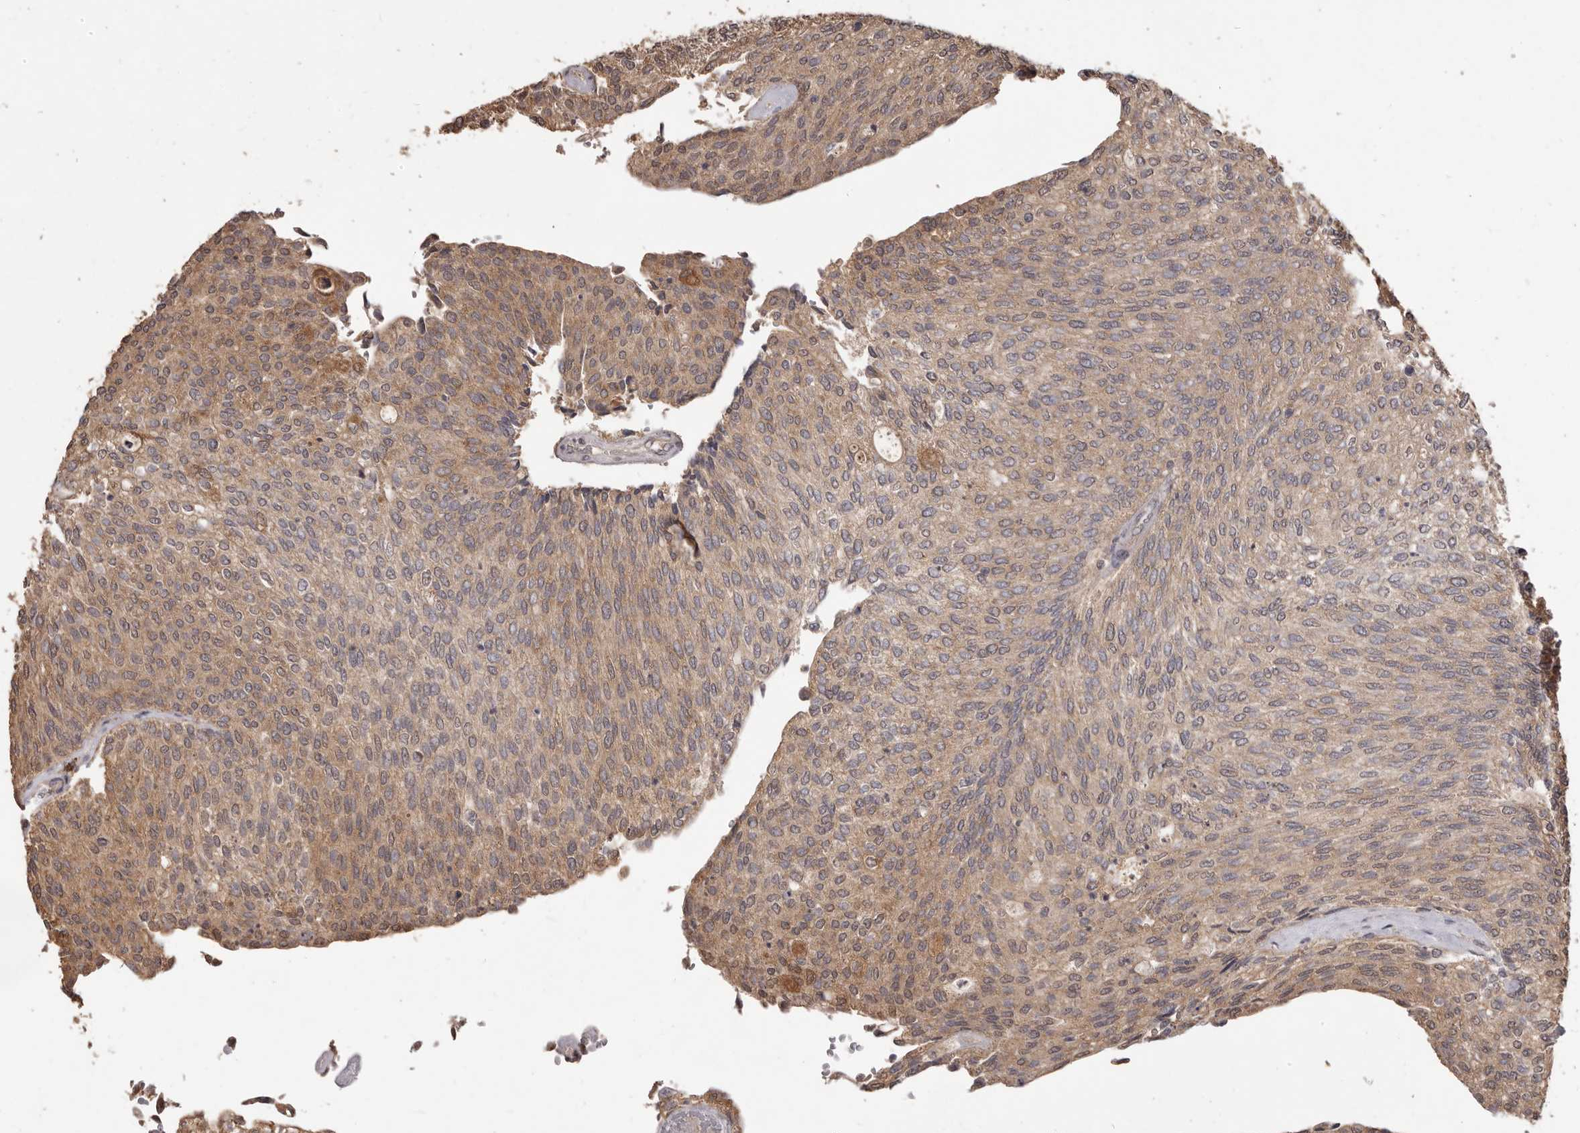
{"staining": {"intensity": "moderate", "quantity": ">75%", "location": "cytoplasmic/membranous"}, "tissue": "urothelial cancer", "cell_type": "Tumor cells", "image_type": "cancer", "snomed": [{"axis": "morphology", "description": "Urothelial carcinoma, Low grade"}, {"axis": "topography", "description": "Urinary bladder"}], "caption": "Immunohistochemical staining of urothelial cancer reveals medium levels of moderate cytoplasmic/membranous protein expression in about >75% of tumor cells.", "gene": "MTO1", "patient": {"sex": "female", "age": 79}}